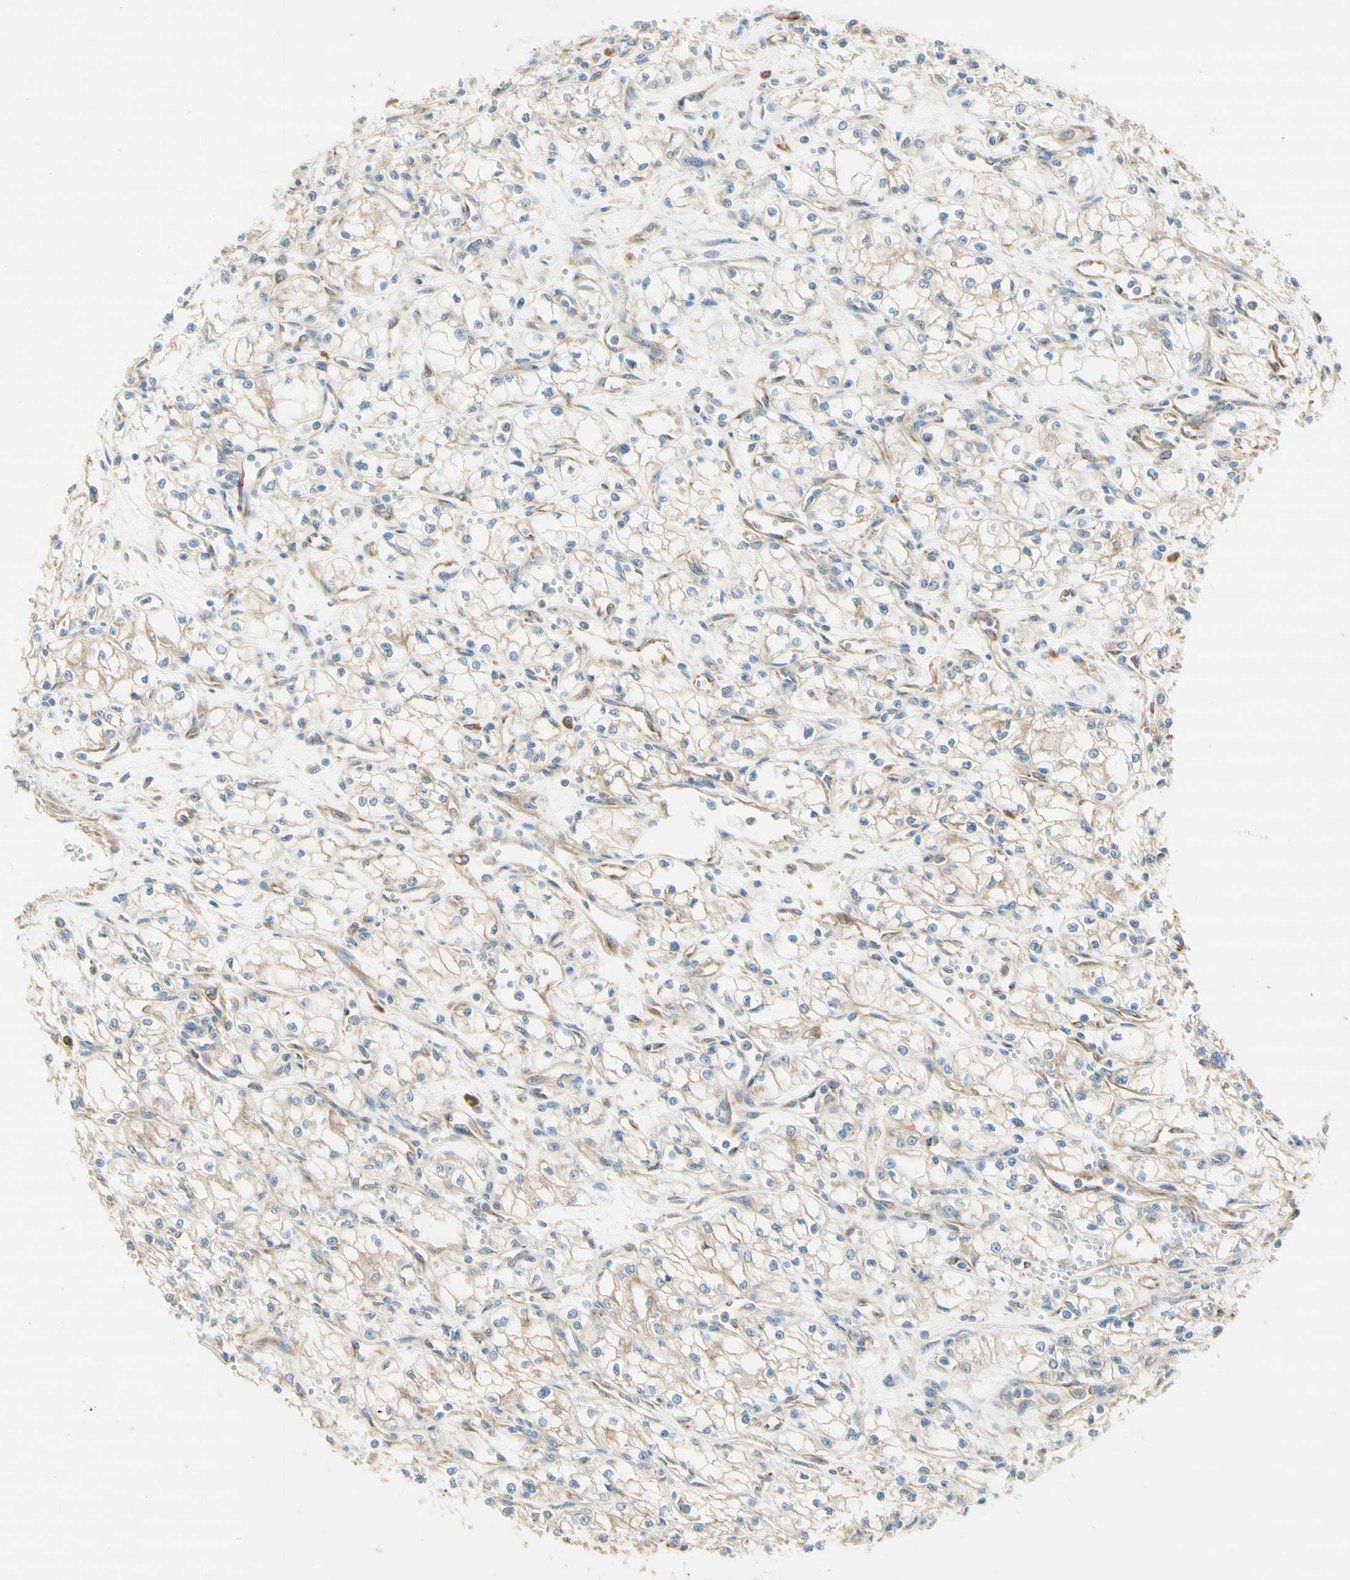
{"staining": {"intensity": "weak", "quantity": "<25%", "location": "cytoplasmic/membranous"}, "tissue": "renal cancer", "cell_type": "Tumor cells", "image_type": "cancer", "snomed": [{"axis": "morphology", "description": "Normal tissue, NOS"}, {"axis": "morphology", "description": "Adenocarcinoma, NOS"}, {"axis": "topography", "description": "Kidney"}], "caption": "The immunohistochemistry image has no significant expression in tumor cells of renal adenocarcinoma tissue.", "gene": "DYNC1H1", "patient": {"sex": "male", "age": 59}}